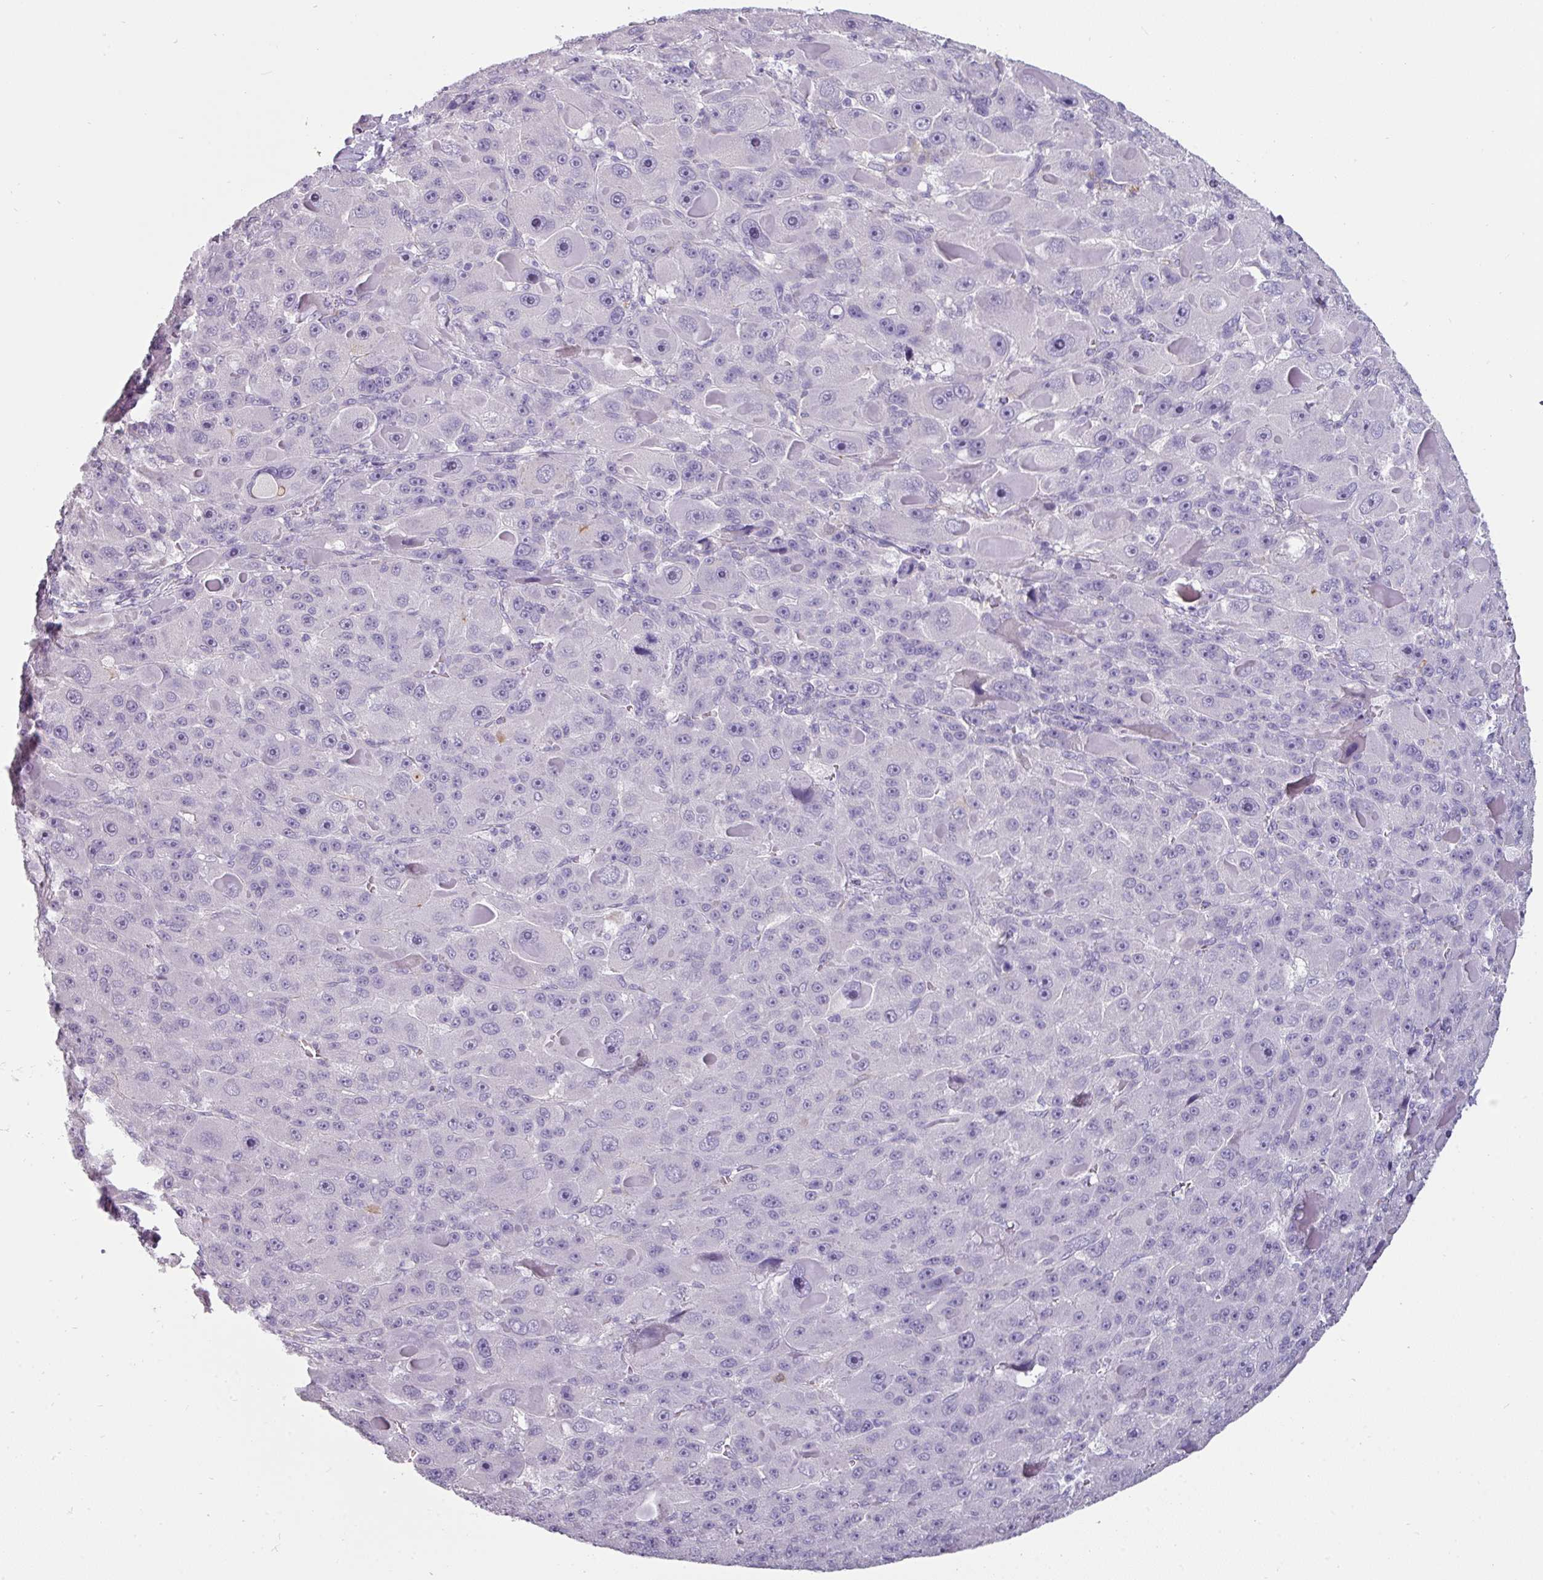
{"staining": {"intensity": "negative", "quantity": "none", "location": "none"}, "tissue": "liver cancer", "cell_type": "Tumor cells", "image_type": "cancer", "snomed": [{"axis": "morphology", "description": "Carcinoma, Hepatocellular, NOS"}, {"axis": "topography", "description": "Liver"}], "caption": "Immunohistochemistry (IHC) image of human liver hepatocellular carcinoma stained for a protein (brown), which demonstrates no staining in tumor cells. (DAB immunohistochemistry (IHC) with hematoxylin counter stain).", "gene": "EYA3", "patient": {"sex": "male", "age": 76}}